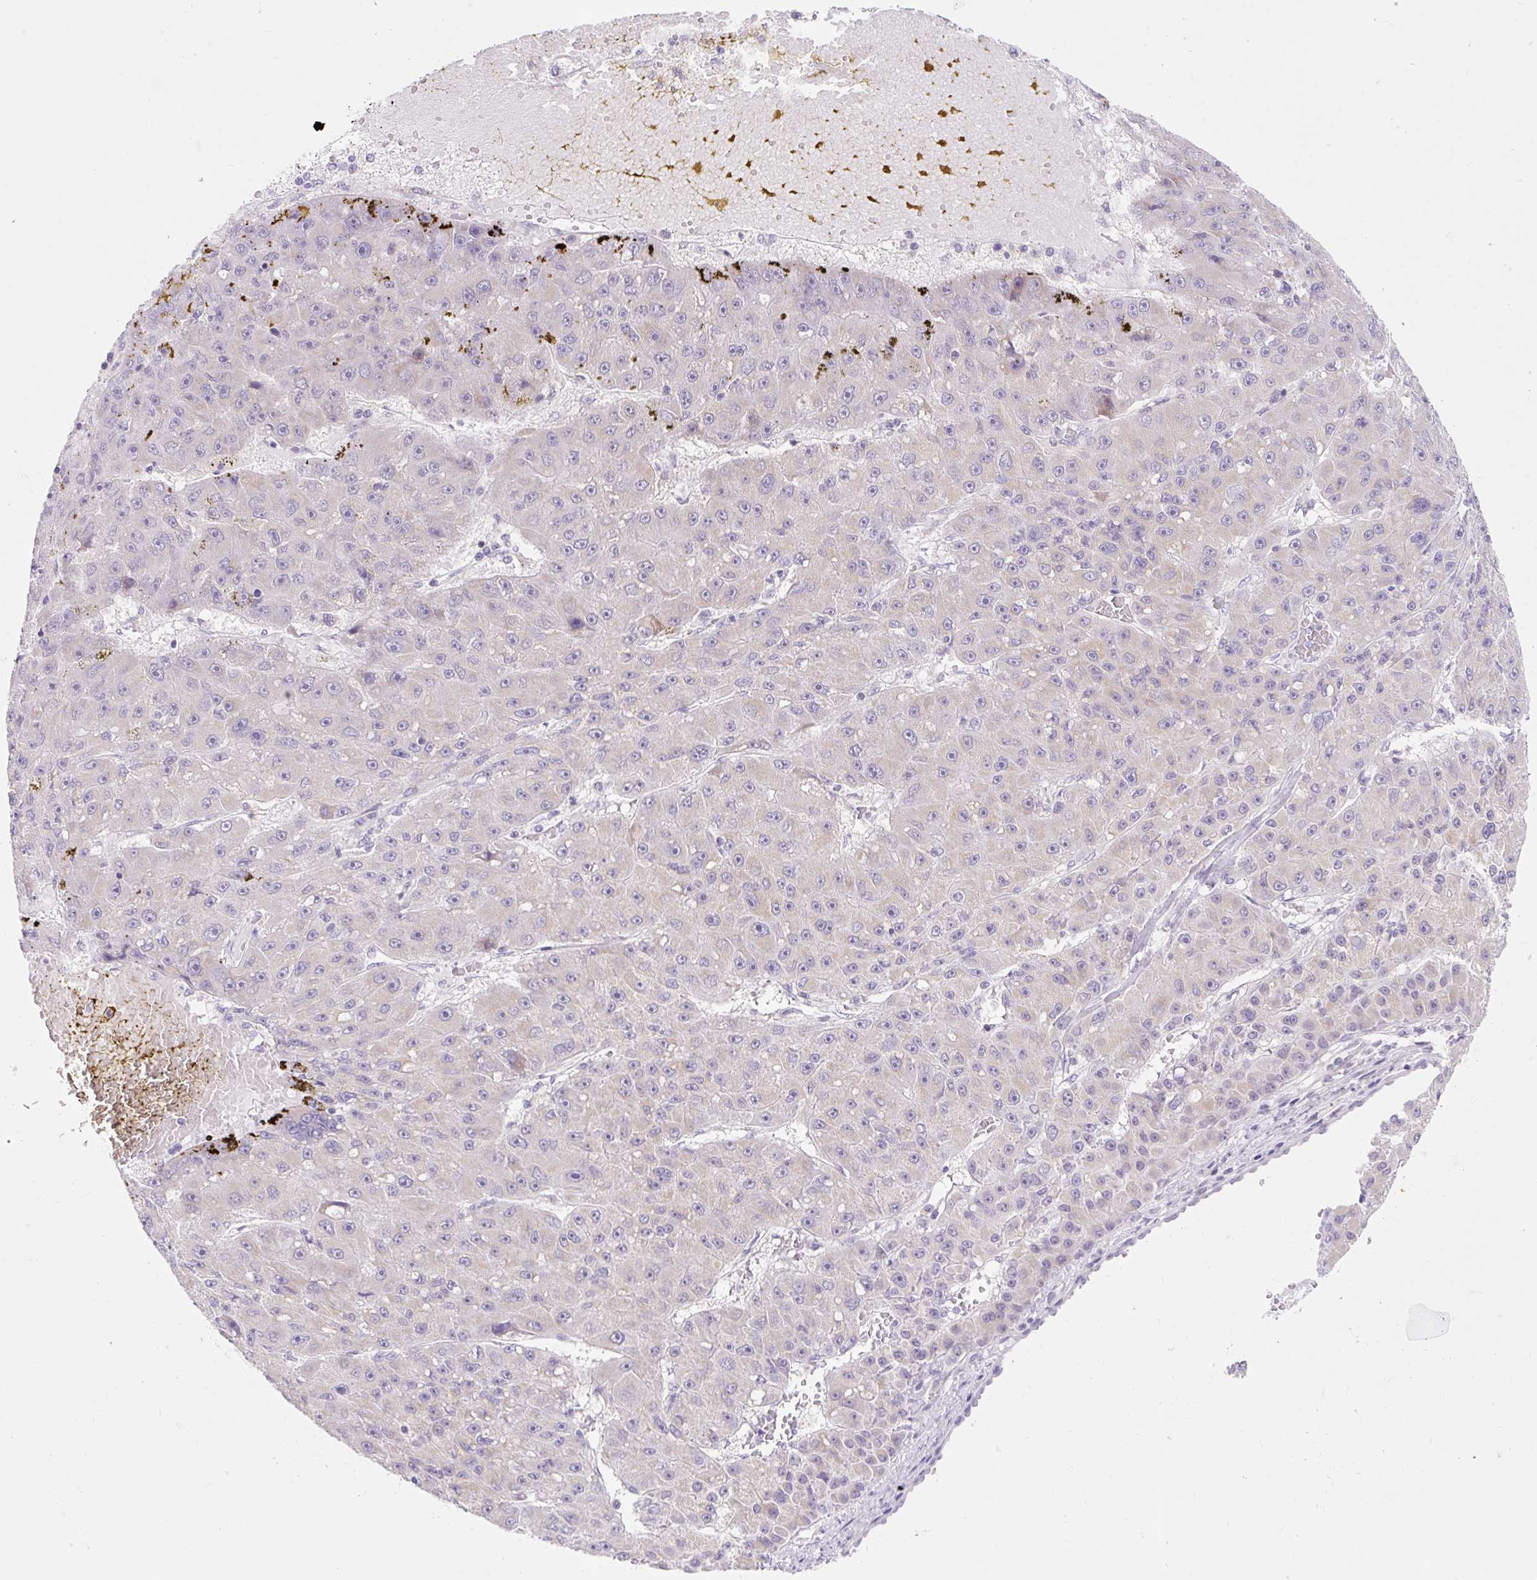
{"staining": {"intensity": "negative", "quantity": "none", "location": "none"}, "tissue": "liver cancer", "cell_type": "Tumor cells", "image_type": "cancer", "snomed": [{"axis": "morphology", "description": "Carcinoma, Hepatocellular, NOS"}, {"axis": "topography", "description": "Liver"}], "caption": "The image displays no staining of tumor cells in liver cancer (hepatocellular carcinoma). (Brightfield microscopy of DAB (3,3'-diaminobenzidine) IHC at high magnification).", "gene": "ITPK1", "patient": {"sex": "male", "age": 67}}